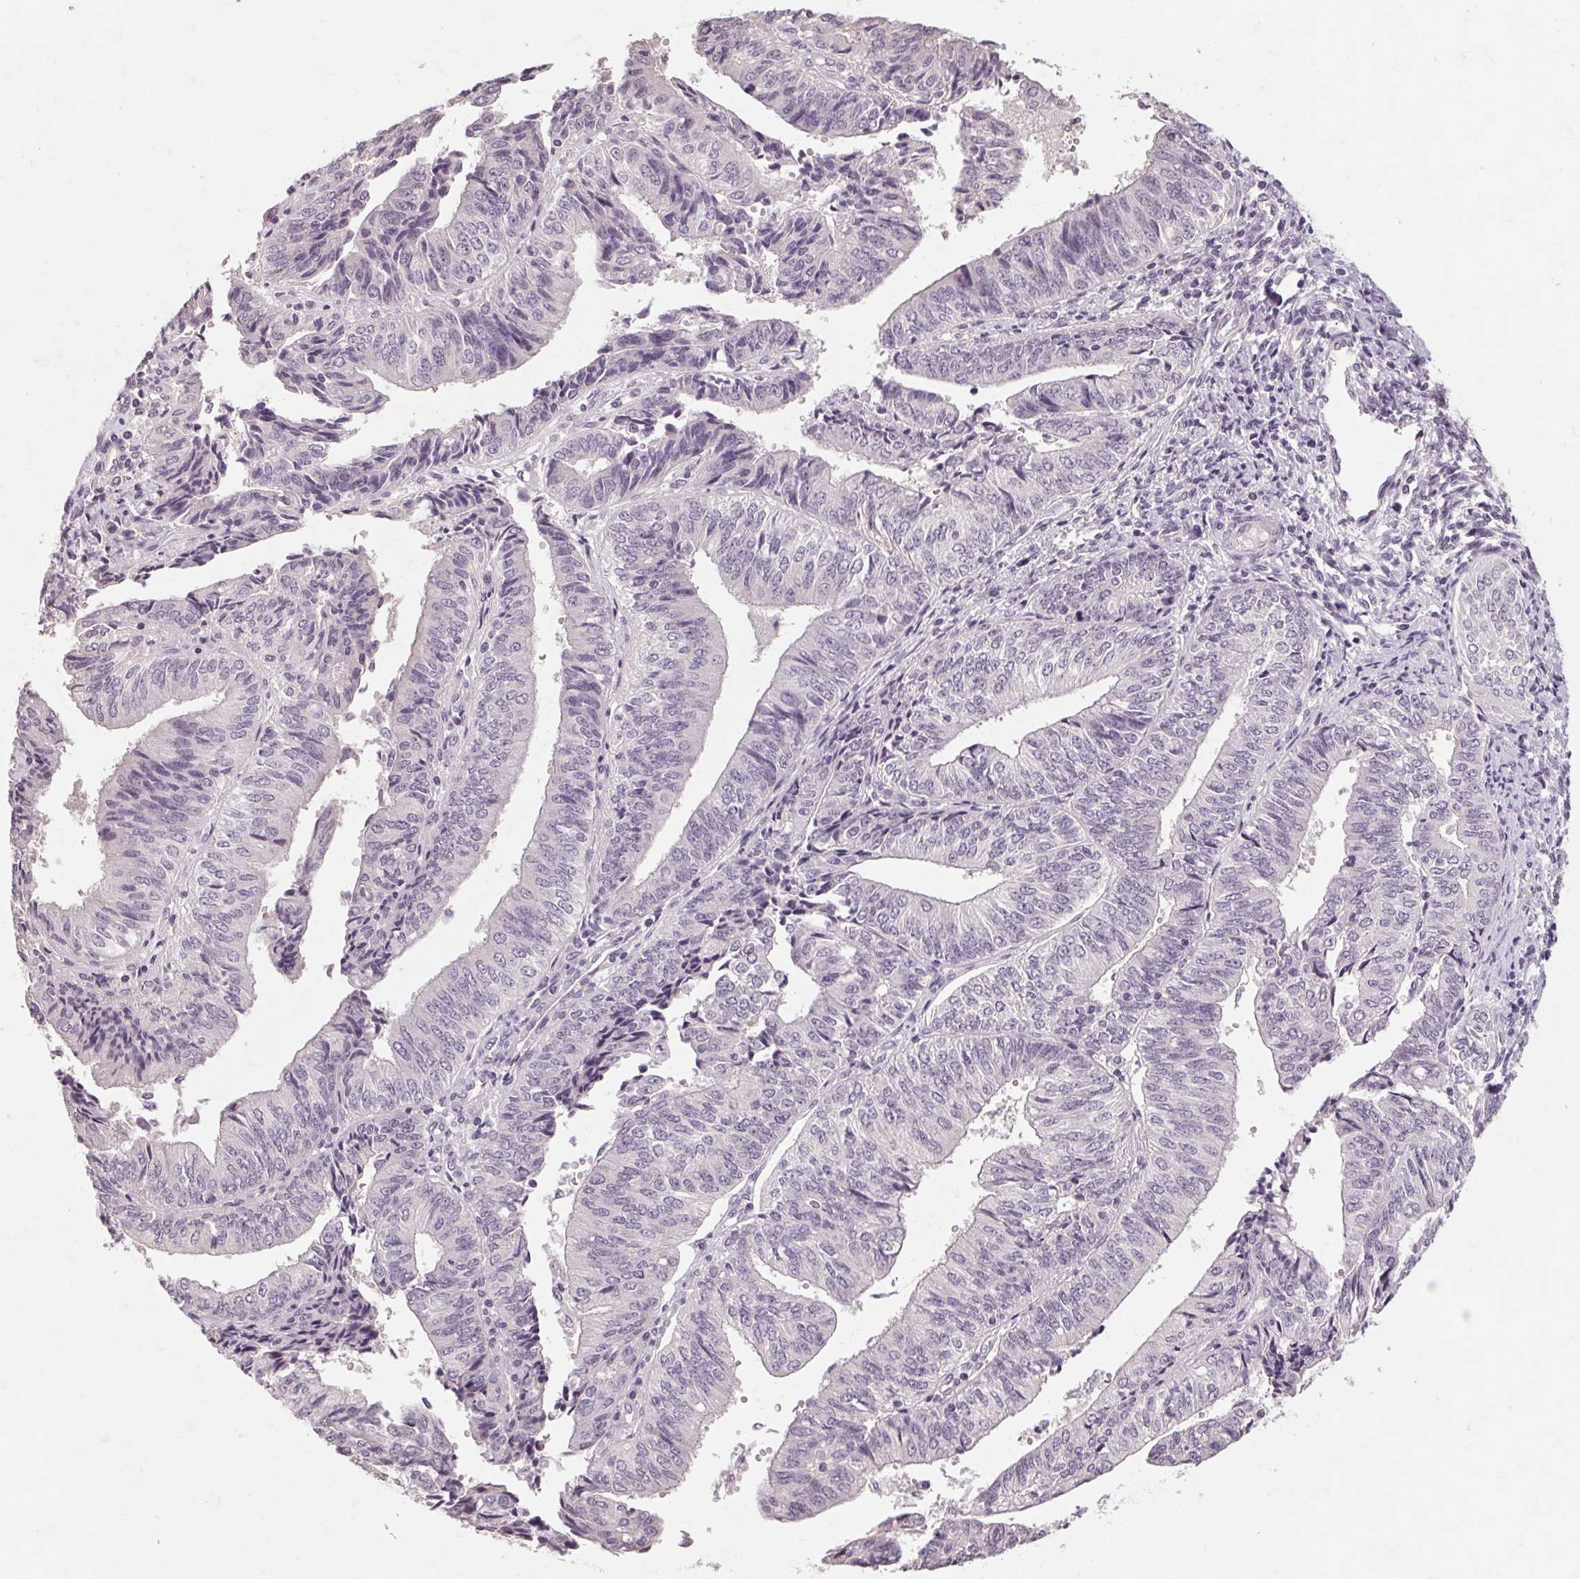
{"staining": {"intensity": "negative", "quantity": "none", "location": "none"}, "tissue": "endometrial cancer", "cell_type": "Tumor cells", "image_type": "cancer", "snomed": [{"axis": "morphology", "description": "Adenocarcinoma, NOS"}, {"axis": "topography", "description": "Endometrium"}], "caption": "Immunohistochemistry of adenocarcinoma (endometrial) shows no positivity in tumor cells. The staining is performed using DAB (3,3'-diaminobenzidine) brown chromogen with nuclei counter-stained in using hematoxylin.", "gene": "POMC", "patient": {"sex": "female", "age": 58}}